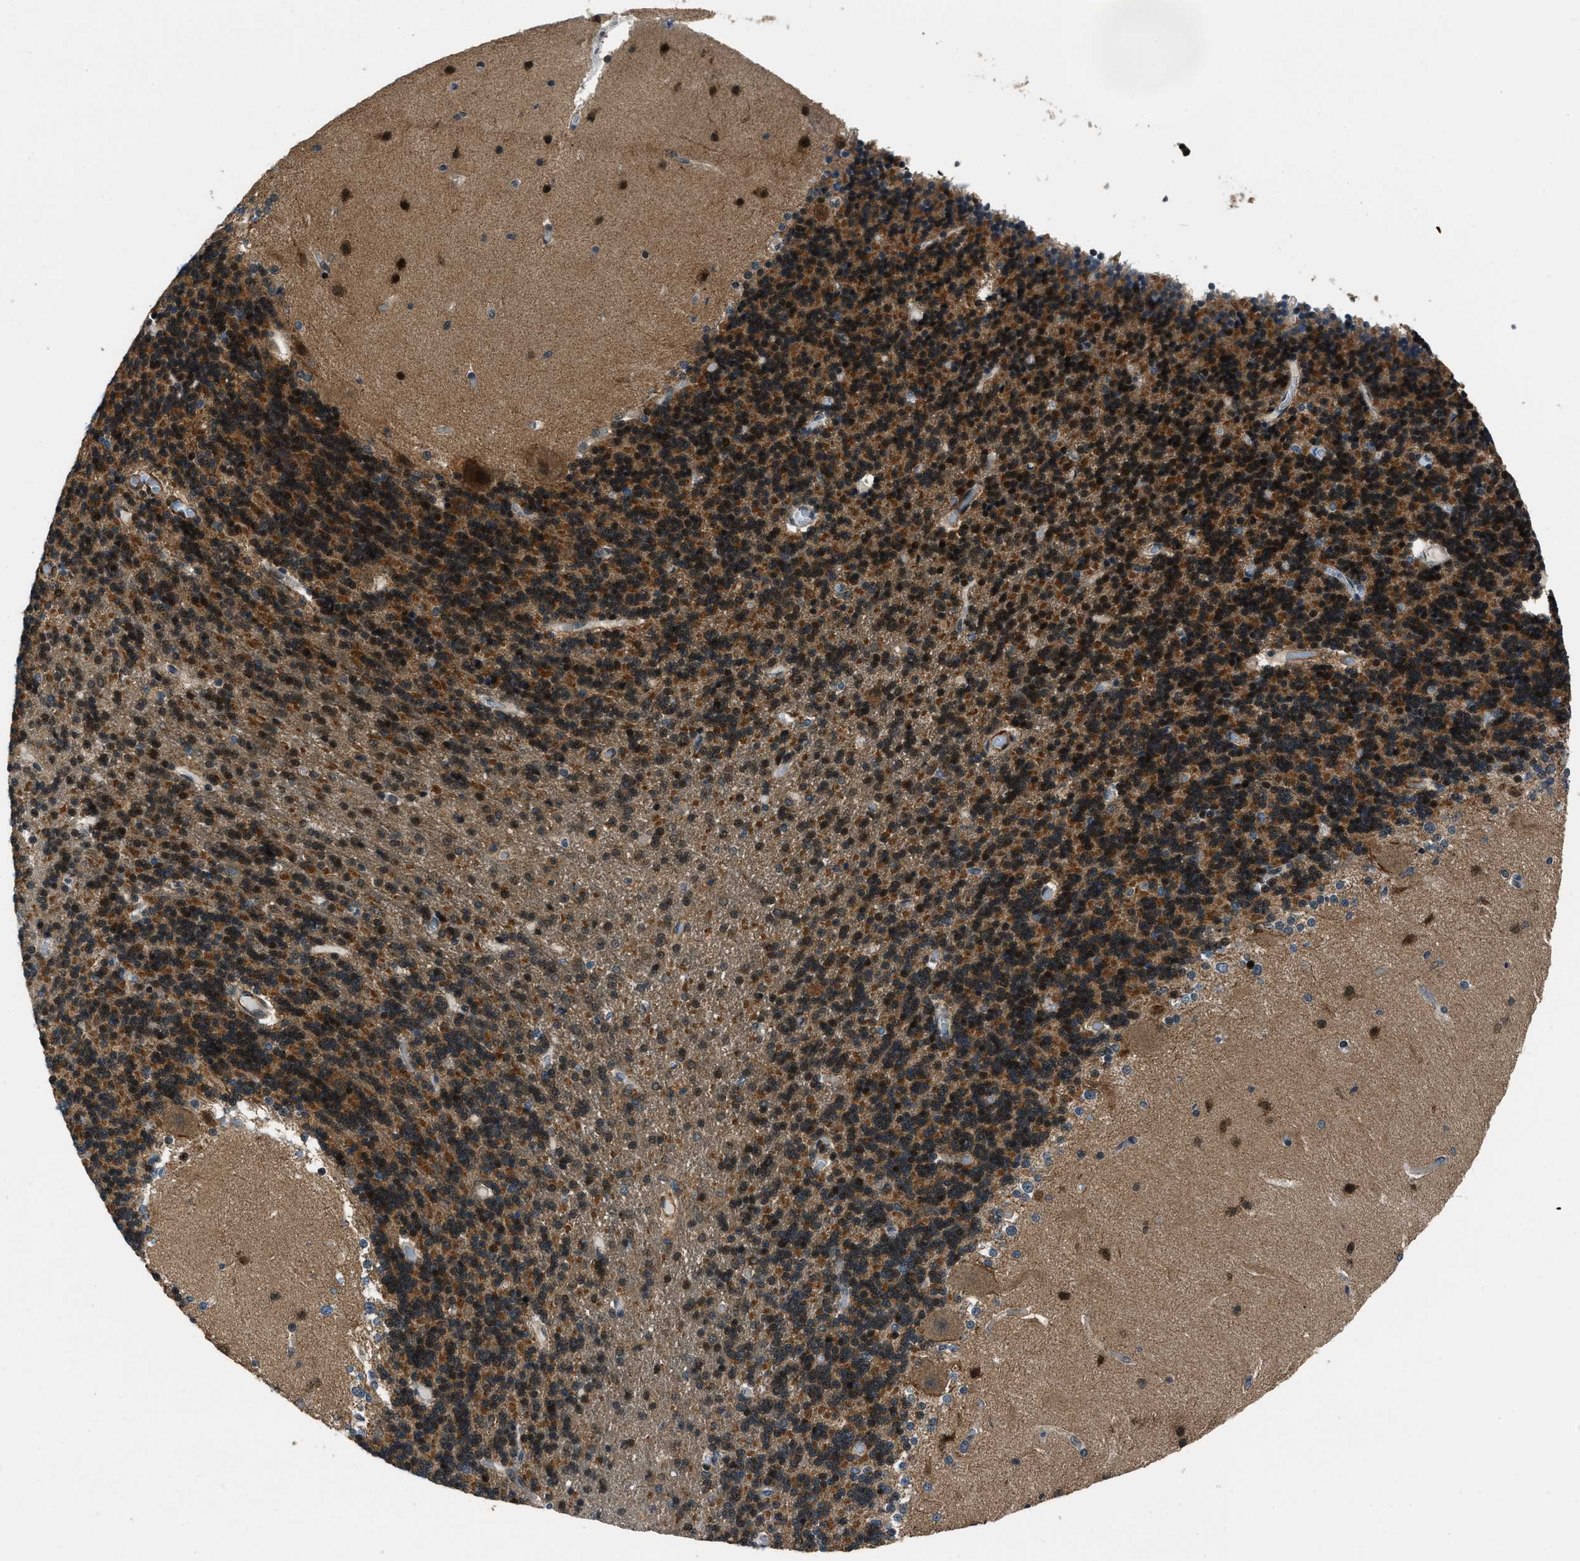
{"staining": {"intensity": "strong", "quantity": ">75%", "location": "cytoplasmic/membranous,nuclear"}, "tissue": "cerebellum", "cell_type": "Cells in granular layer", "image_type": "normal", "snomed": [{"axis": "morphology", "description": "Normal tissue, NOS"}, {"axis": "topography", "description": "Cerebellum"}], "caption": "Immunohistochemistry histopathology image of normal cerebellum stained for a protein (brown), which shows high levels of strong cytoplasmic/membranous,nuclear staining in approximately >75% of cells in granular layer.", "gene": "NUDCD3", "patient": {"sex": "female", "age": 54}}